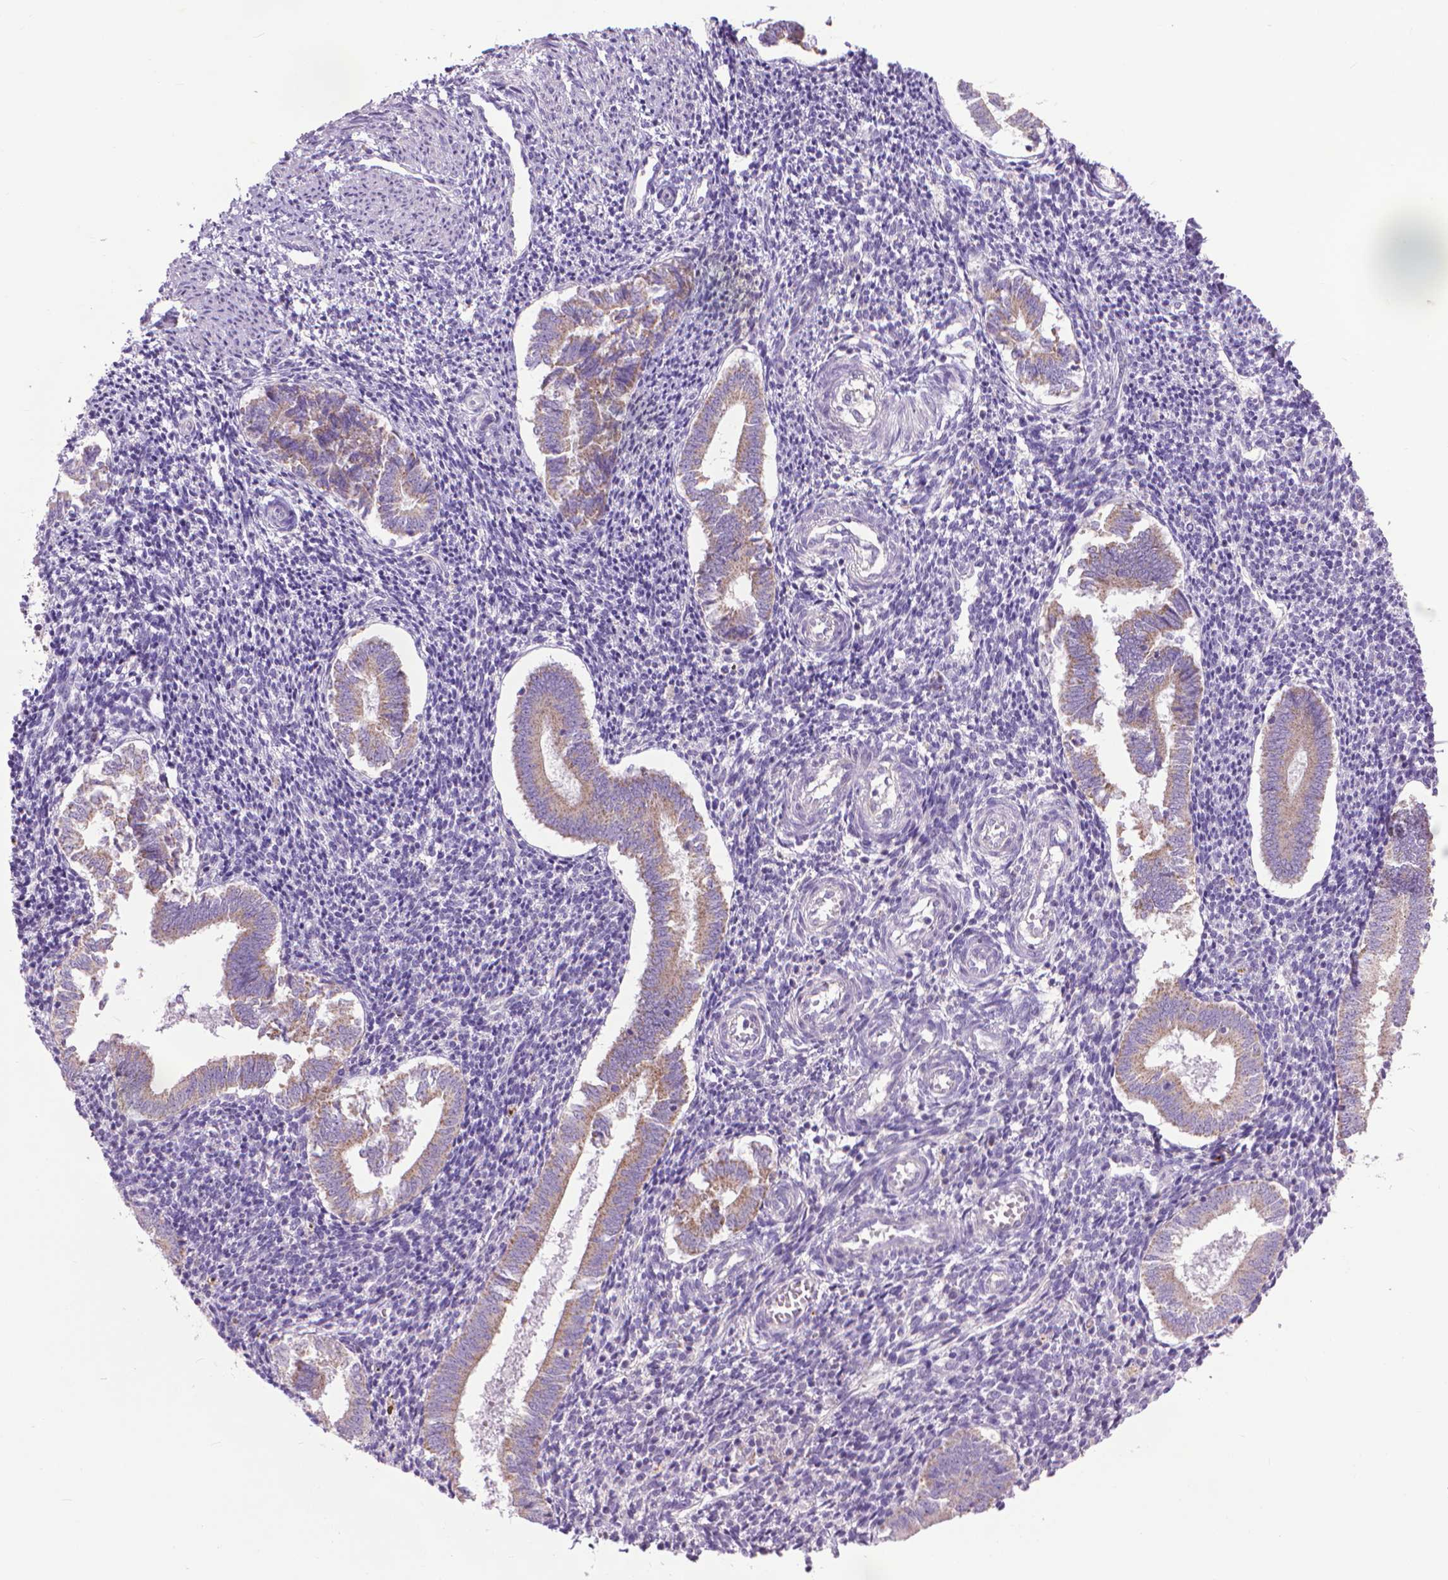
{"staining": {"intensity": "negative", "quantity": "none", "location": "none"}, "tissue": "endometrium", "cell_type": "Cells in endometrial stroma", "image_type": "normal", "snomed": [{"axis": "morphology", "description": "Normal tissue, NOS"}, {"axis": "topography", "description": "Endometrium"}], "caption": "High power microscopy histopathology image of an IHC photomicrograph of normal endometrium, revealing no significant staining in cells in endometrial stroma. (Brightfield microscopy of DAB (3,3'-diaminobenzidine) immunohistochemistry (IHC) at high magnification).", "gene": "VDAC1", "patient": {"sex": "female", "age": 25}}